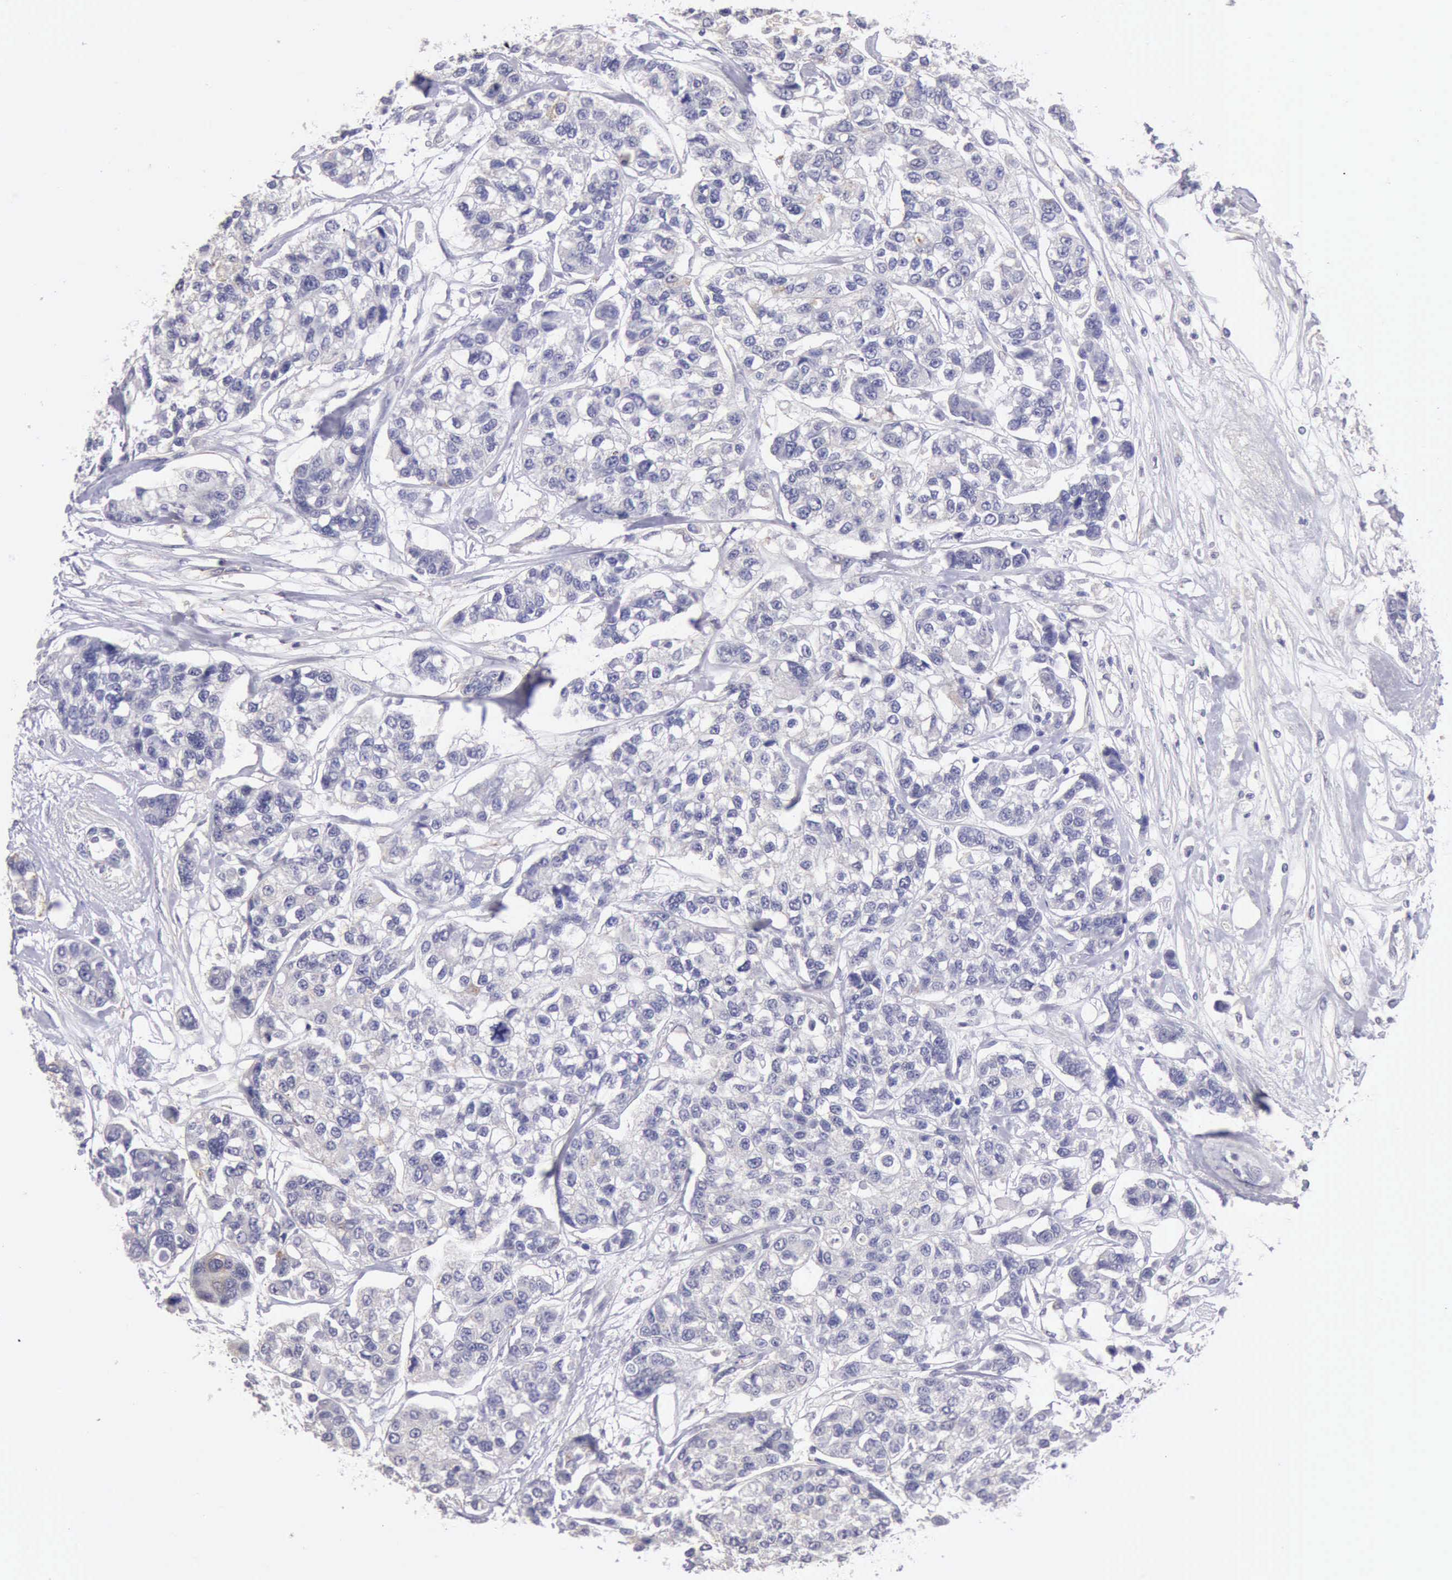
{"staining": {"intensity": "negative", "quantity": "none", "location": "none"}, "tissue": "breast cancer", "cell_type": "Tumor cells", "image_type": "cancer", "snomed": [{"axis": "morphology", "description": "Duct carcinoma"}, {"axis": "topography", "description": "Breast"}], "caption": "This is an immunohistochemistry (IHC) micrograph of breast cancer (intraductal carcinoma). There is no expression in tumor cells.", "gene": "KCND1", "patient": {"sex": "female", "age": 51}}